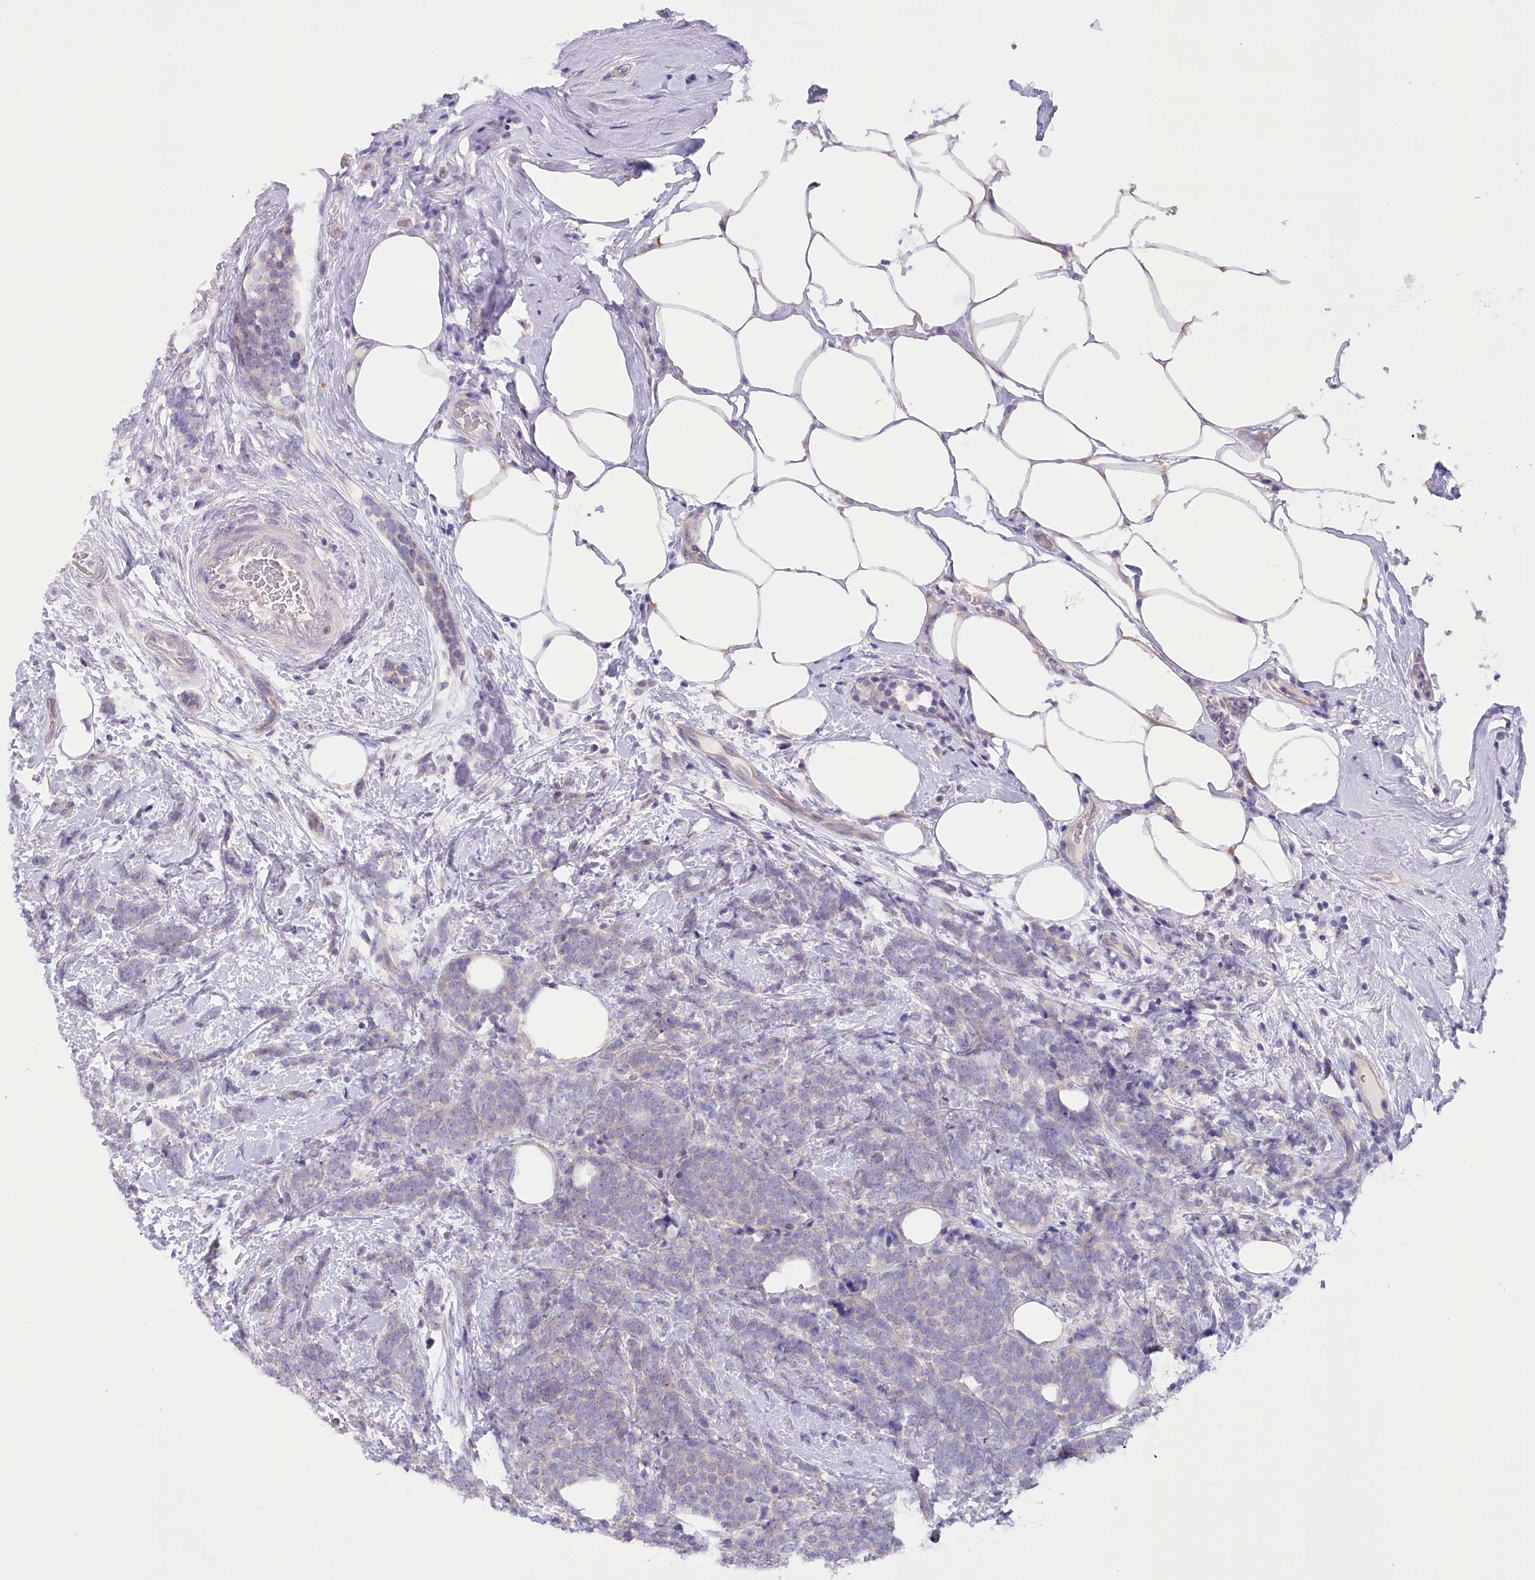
{"staining": {"intensity": "negative", "quantity": "none", "location": "none"}, "tissue": "breast cancer", "cell_type": "Tumor cells", "image_type": "cancer", "snomed": [{"axis": "morphology", "description": "Lobular carcinoma"}, {"axis": "topography", "description": "Breast"}], "caption": "The immunohistochemistry micrograph has no significant expression in tumor cells of breast cancer tissue. (Immunohistochemistry, brightfield microscopy, high magnification).", "gene": "DCUN1D1", "patient": {"sex": "female", "age": 58}}